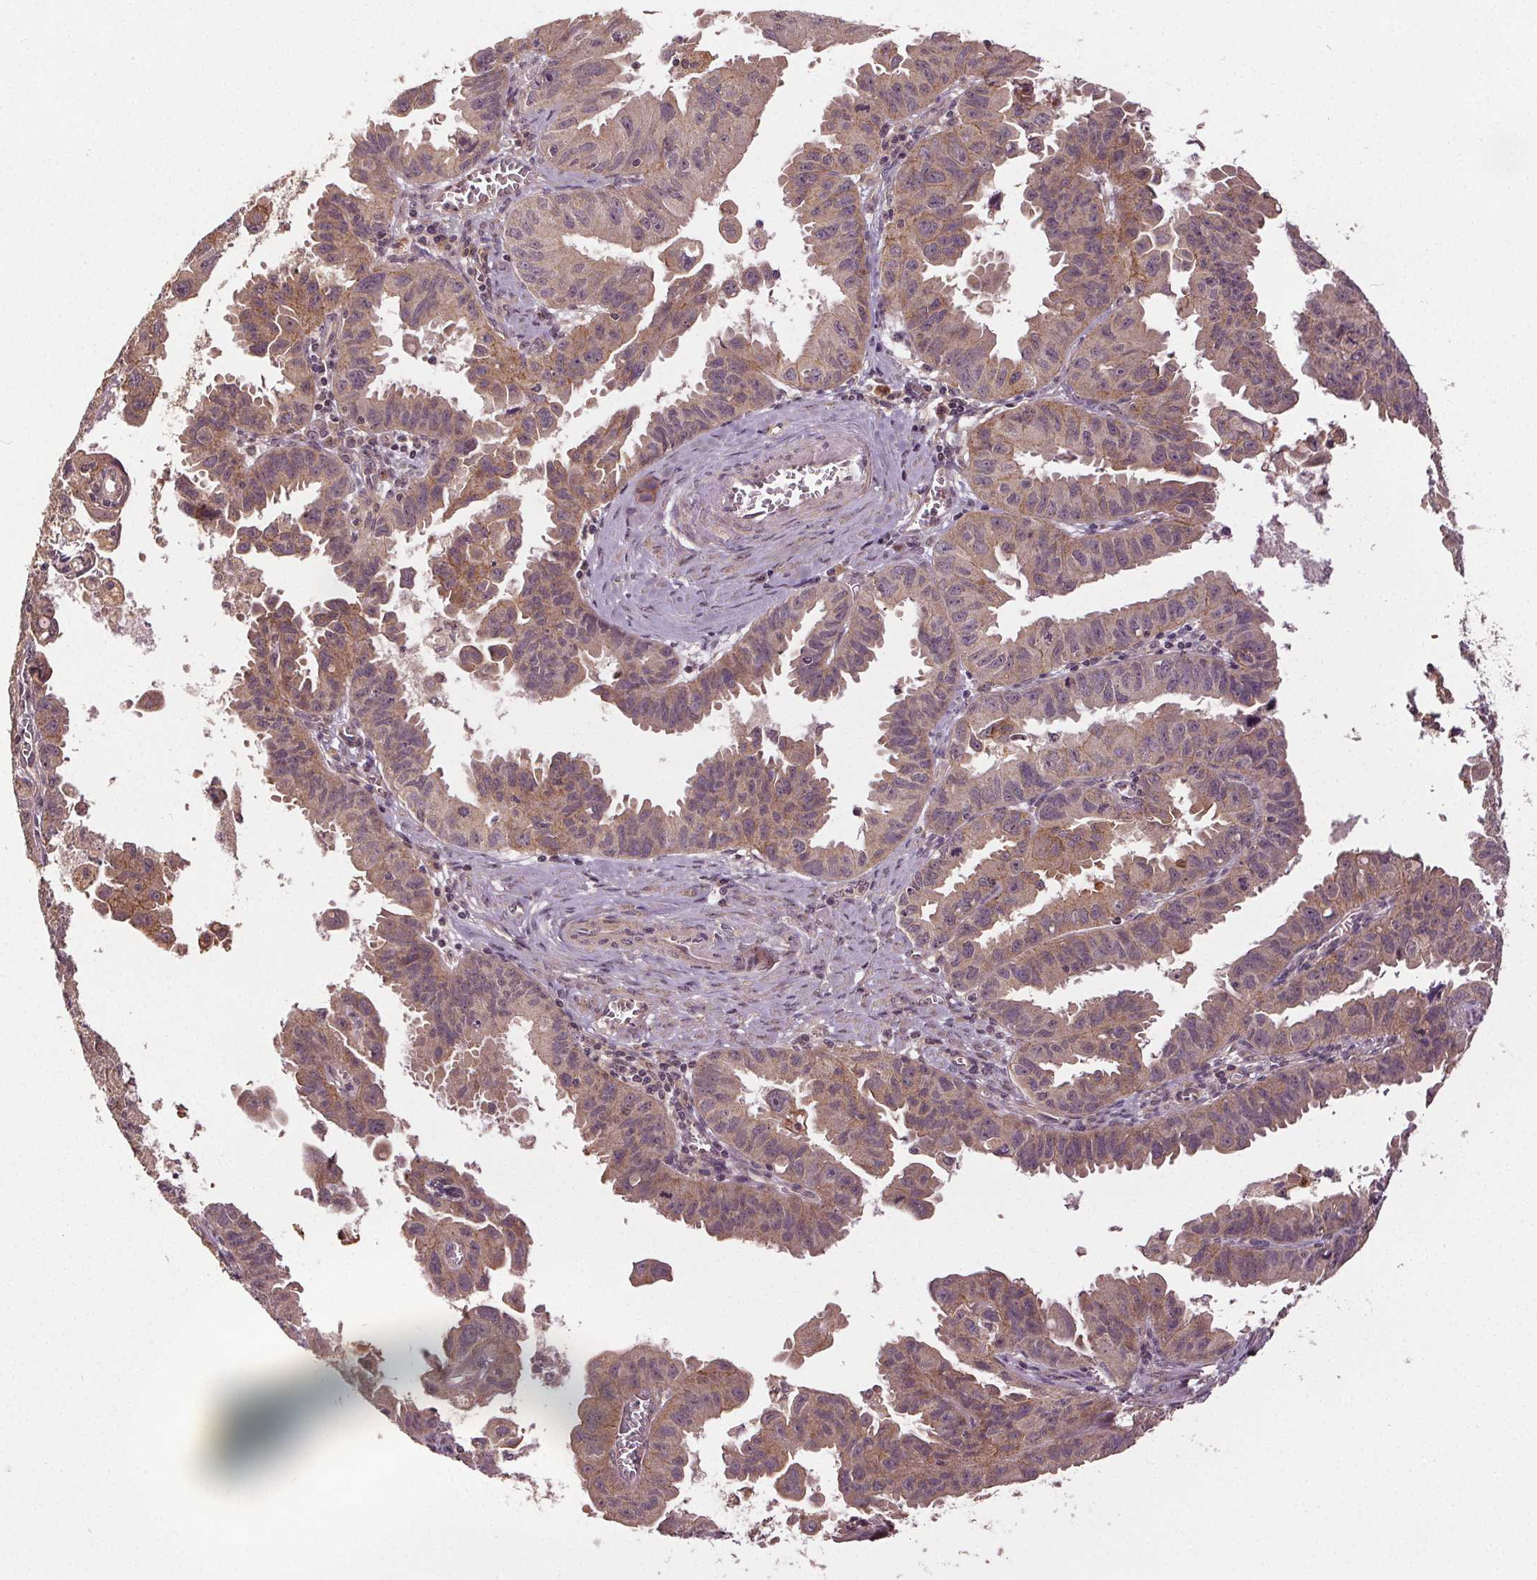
{"staining": {"intensity": "moderate", "quantity": "25%-75%", "location": "cytoplasmic/membranous"}, "tissue": "ovarian cancer", "cell_type": "Tumor cells", "image_type": "cancer", "snomed": [{"axis": "morphology", "description": "Carcinoma, endometroid"}, {"axis": "topography", "description": "Ovary"}], "caption": "This is an image of immunohistochemistry staining of ovarian cancer, which shows moderate expression in the cytoplasmic/membranous of tumor cells.", "gene": "EPHB3", "patient": {"sex": "female", "age": 85}}